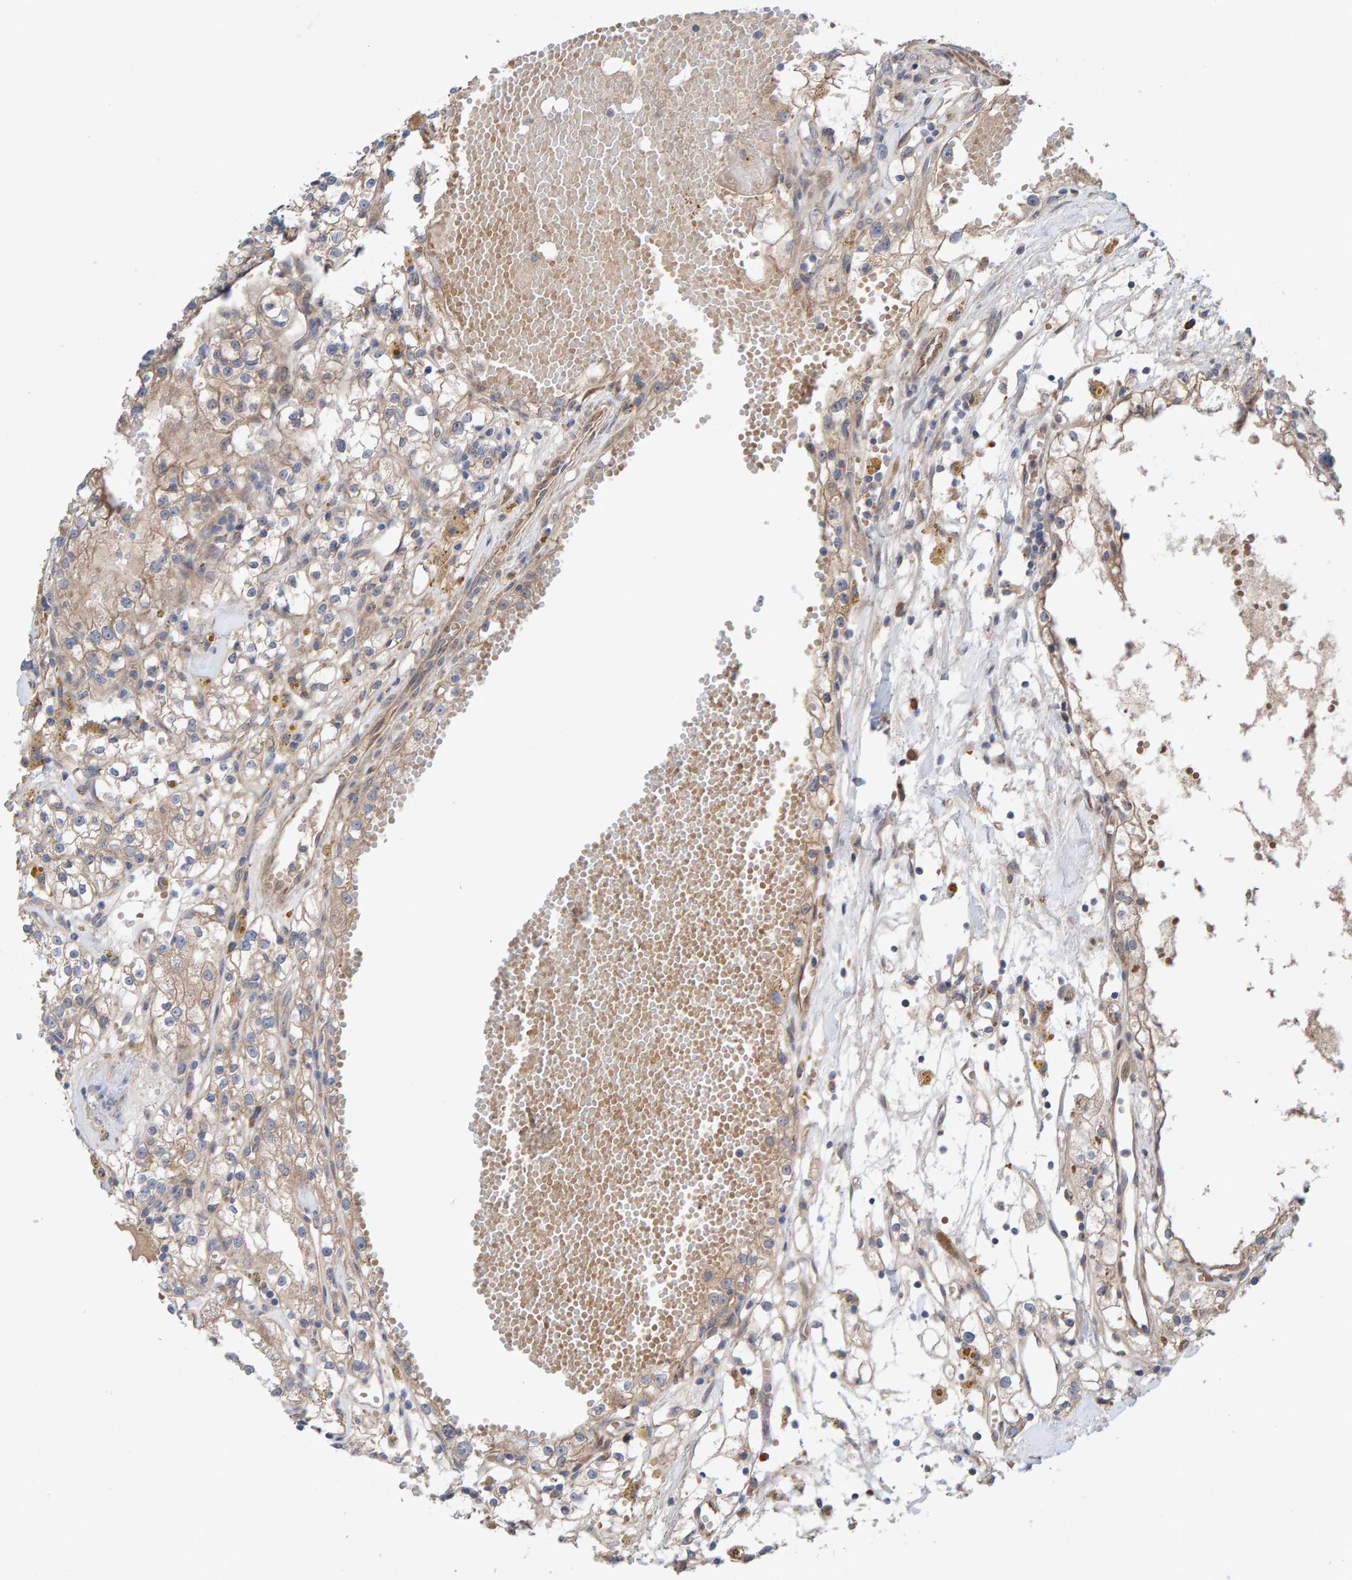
{"staining": {"intensity": "weak", "quantity": ">75%", "location": "cytoplasmic/membranous"}, "tissue": "renal cancer", "cell_type": "Tumor cells", "image_type": "cancer", "snomed": [{"axis": "morphology", "description": "Adenocarcinoma, NOS"}, {"axis": "topography", "description": "Kidney"}], "caption": "Human adenocarcinoma (renal) stained for a protein (brown) demonstrates weak cytoplasmic/membranous positive staining in about >75% of tumor cells.", "gene": "LRSAM1", "patient": {"sex": "male", "age": 56}}